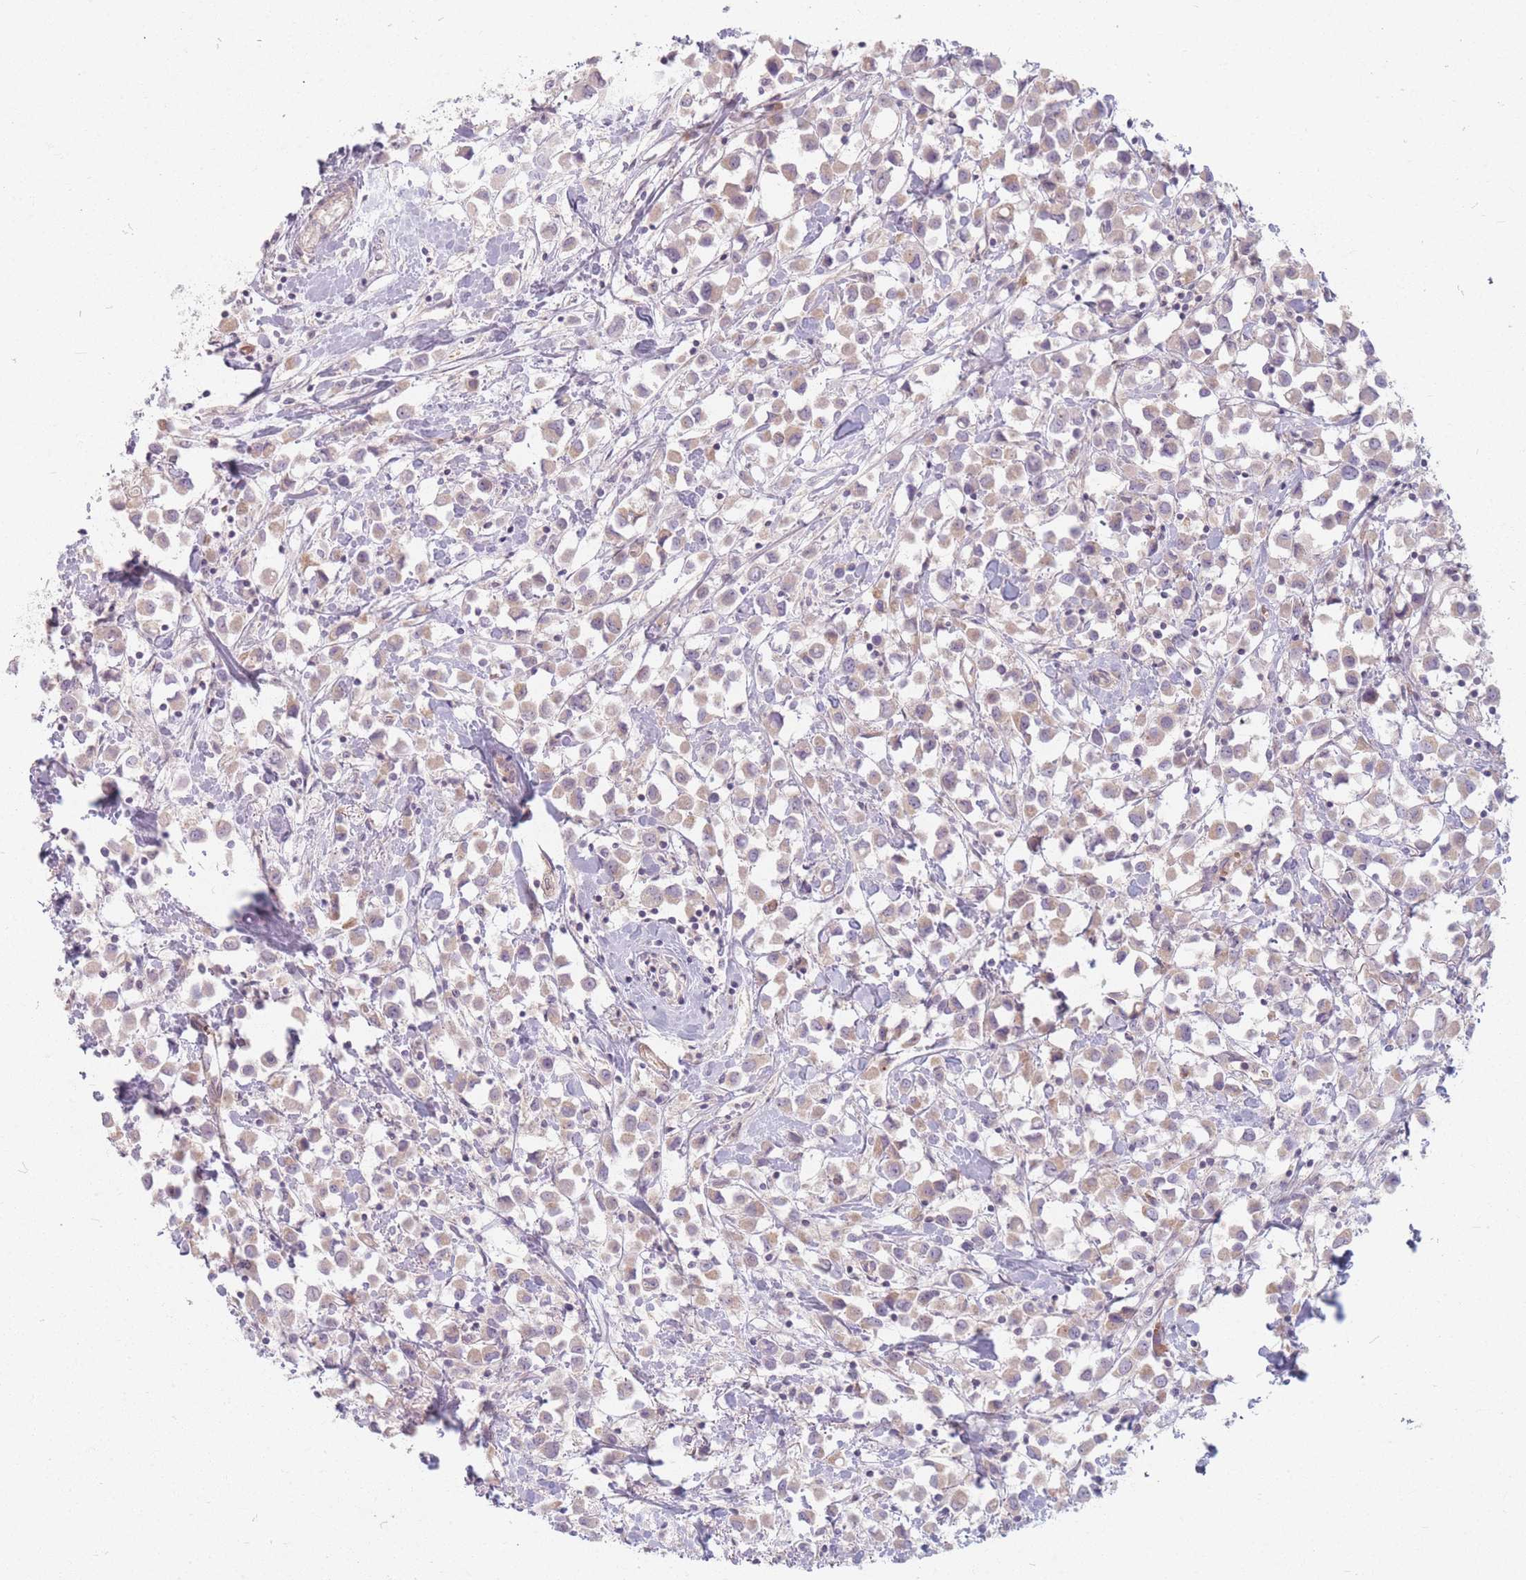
{"staining": {"intensity": "weak", "quantity": "<25%", "location": "cytoplasmic/membranous"}, "tissue": "breast cancer", "cell_type": "Tumor cells", "image_type": "cancer", "snomed": [{"axis": "morphology", "description": "Duct carcinoma"}, {"axis": "topography", "description": "Breast"}], "caption": "Tumor cells show no significant staining in breast cancer (intraductal carcinoma).", "gene": "CHCHD7", "patient": {"sex": "female", "age": 61}}